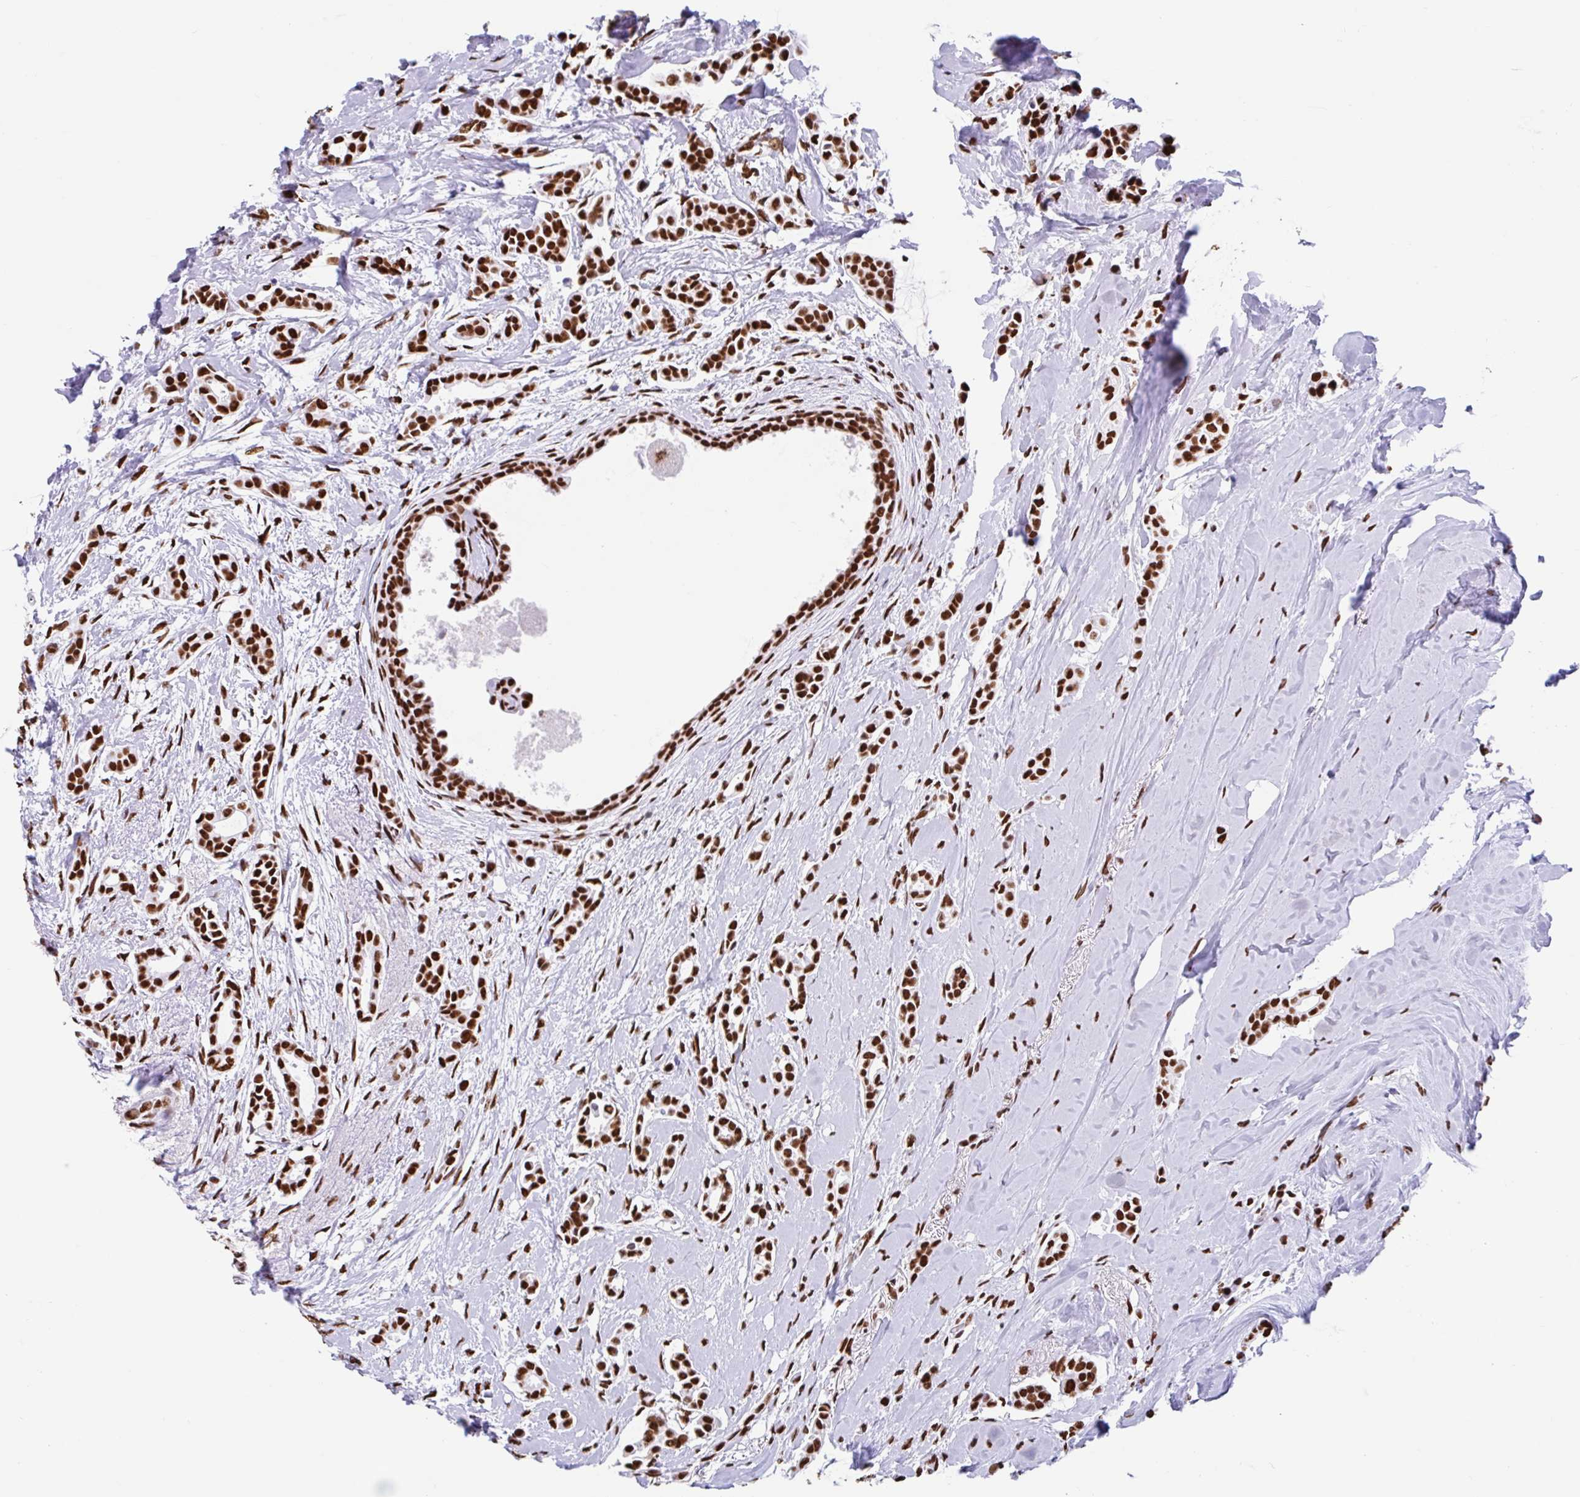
{"staining": {"intensity": "strong", "quantity": ">75%", "location": "nuclear"}, "tissue": "breast cancer", "cell_type": "Tumor cells", "image_type": "cancer", "snomed": [{"axis": "morphology", "description": "Duct carcinoma"}, {"axis": "topography", "description": "Breast"}], "caption": "The image reveals staining of breast cancer (intraductal carcinoma), revealing strong nuclear protein staining (brown color) within tumor cells.", "gene": "KHDRBS1", "patient": {"sex": "female", "age": 64}}